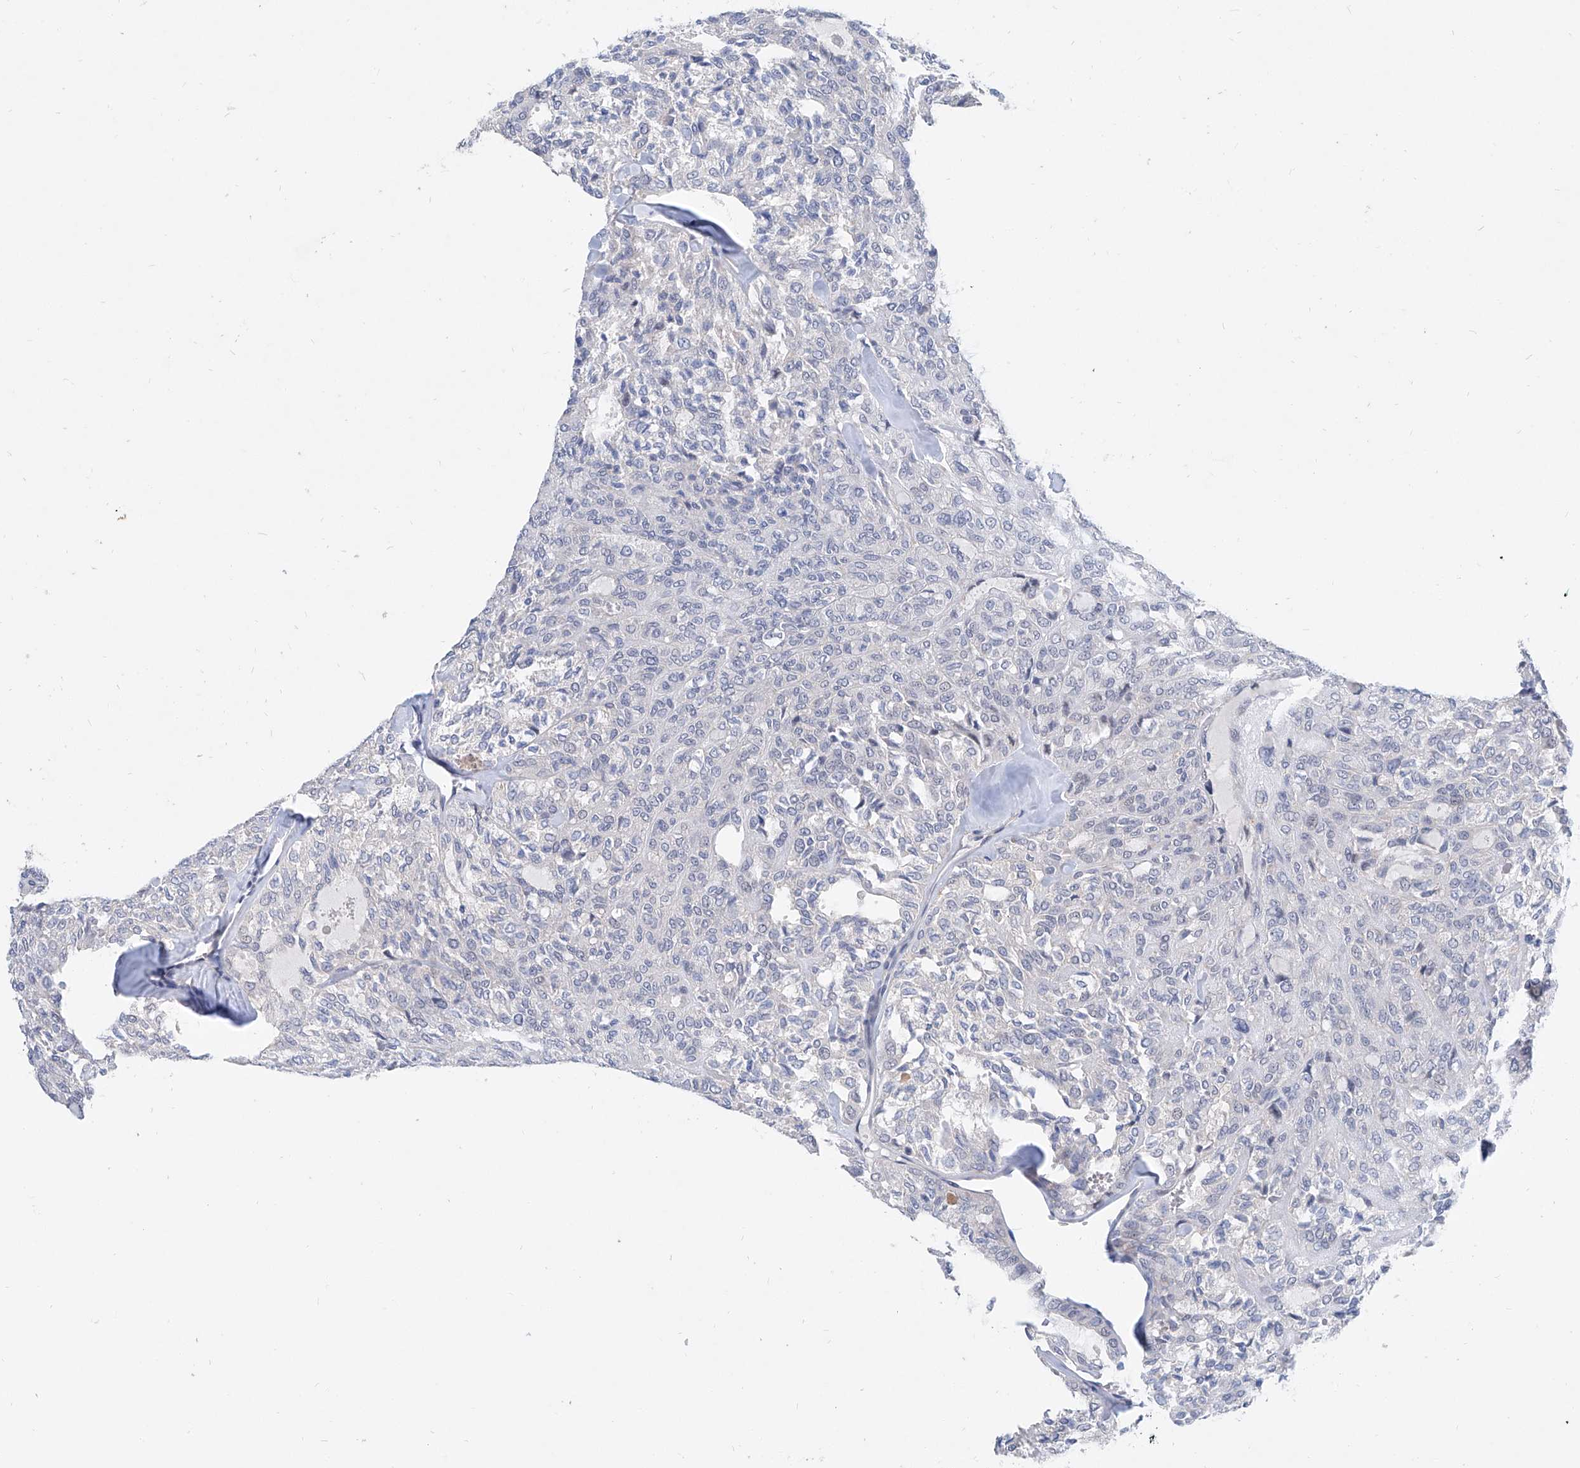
{"staining": {"intensity": "negative", "quantity": "none", "location": "none"}, "tissue": "thyroid cancer", "cell_type": "Tumor cells", "image_type": "cancer", "snomed": [{"axis": "morphology", "description": "Follicular adenoma carcinoma, NOS"}, {"axis": "topography", "description": "Thyroid gland"}], "caption": "Immunohistochemical staining of thyroid follicular adenoma carcinoma exhibits no significant staining in tumor cells.", "gene": "BPTF", "patient": {"sex": "male", "age": 75}}